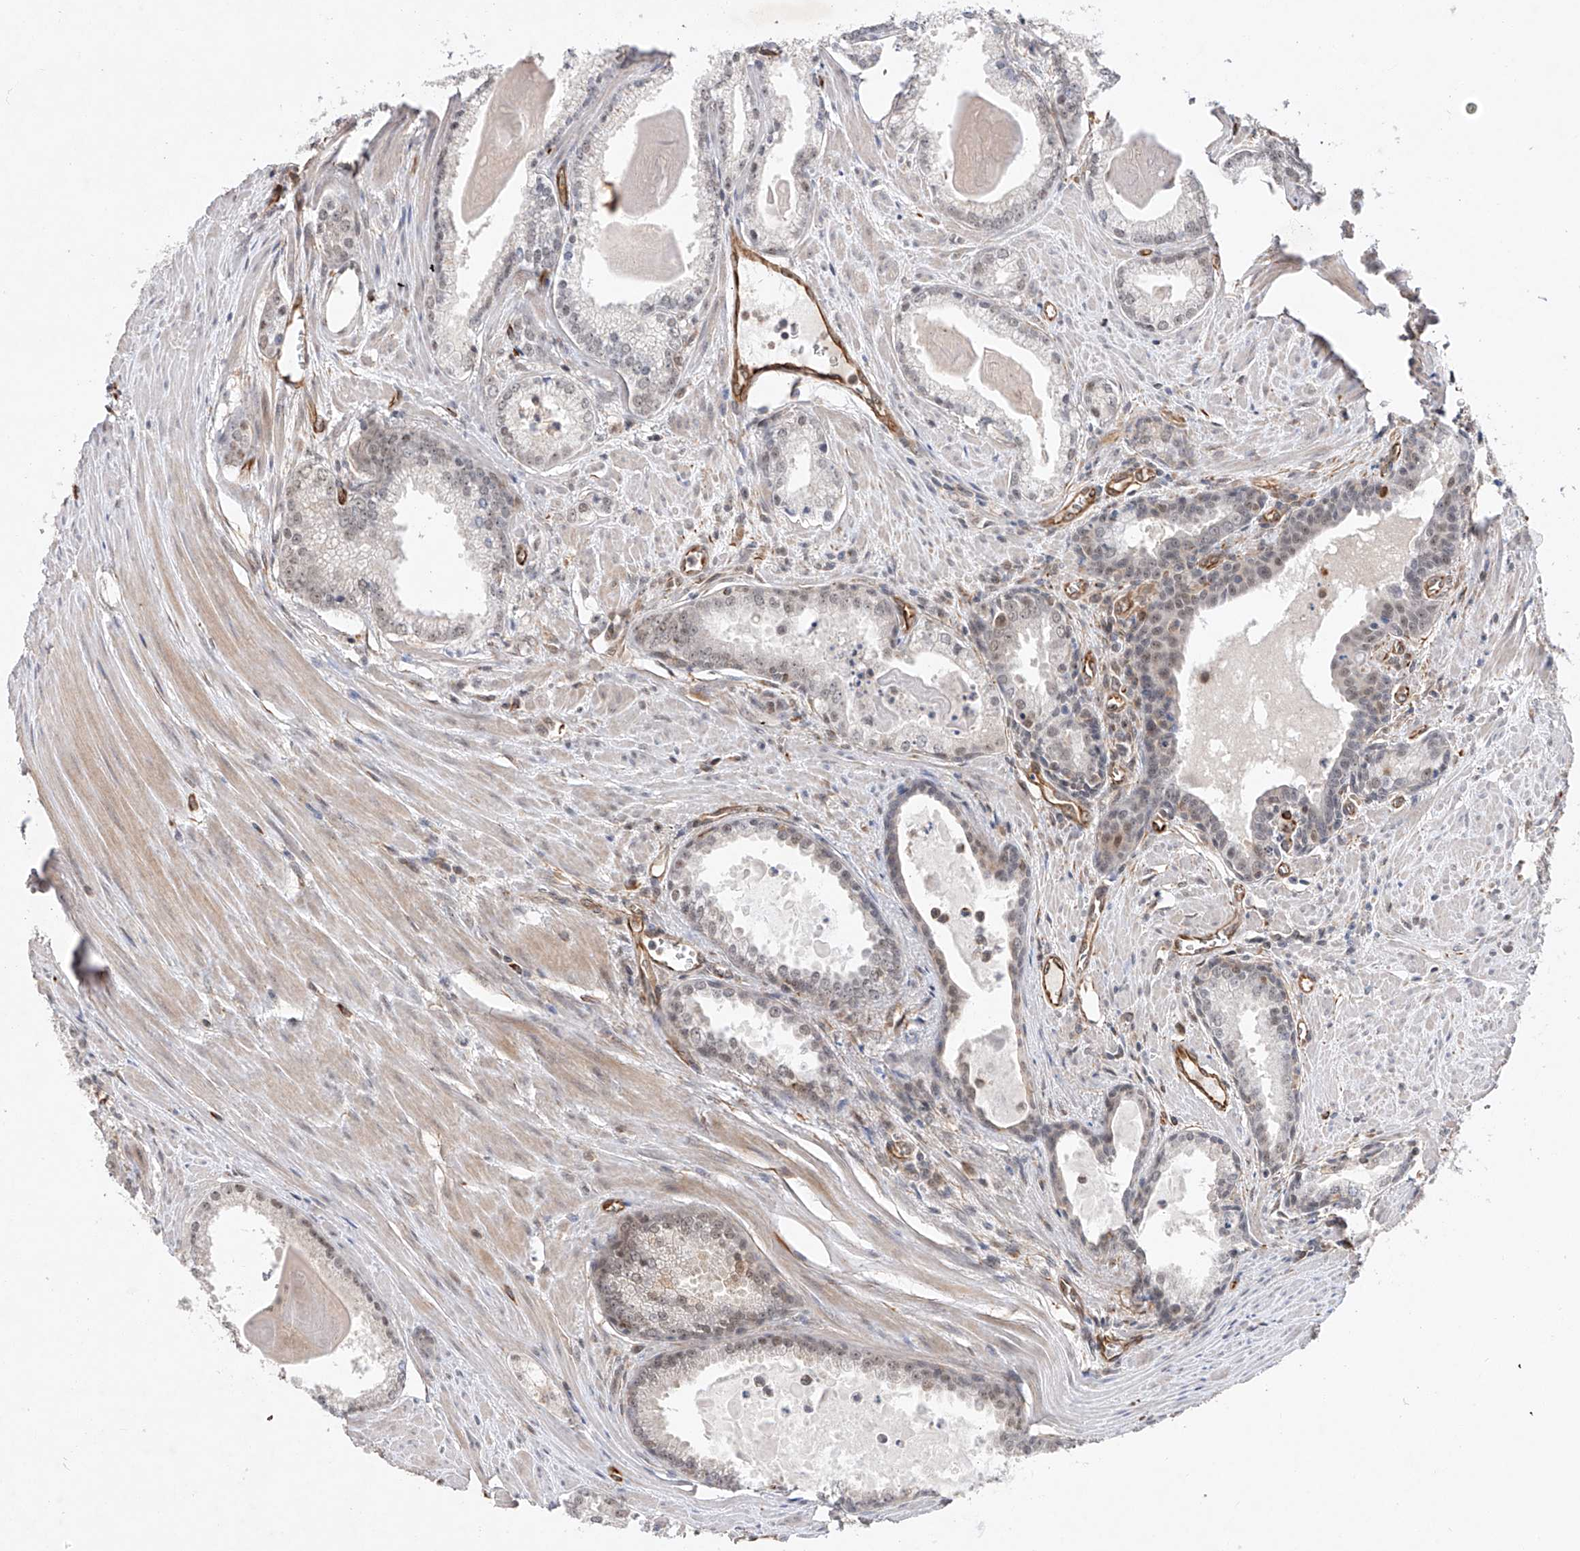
{"staining": {"intensity": "negative", "quantity": "none", "location": "none"}, "tissue": "prostate cancer", "cell_type": "Tumor cells", "image_type": "cancer", "snomed": [{"axis": "morphology", "description": "Adenocarcinoma, Low grade"}, {"axis": "topography", "description": "Prostate"}], "caption": "Immunohistochemistry image of neoplastic tissue: prostate cancer stained with DAB (3,3'-diaminobenzidine) shows no significant protein expression in tumor cells.", "gene": "AMD1", "patient": {"sex": "male", "age": 54}}